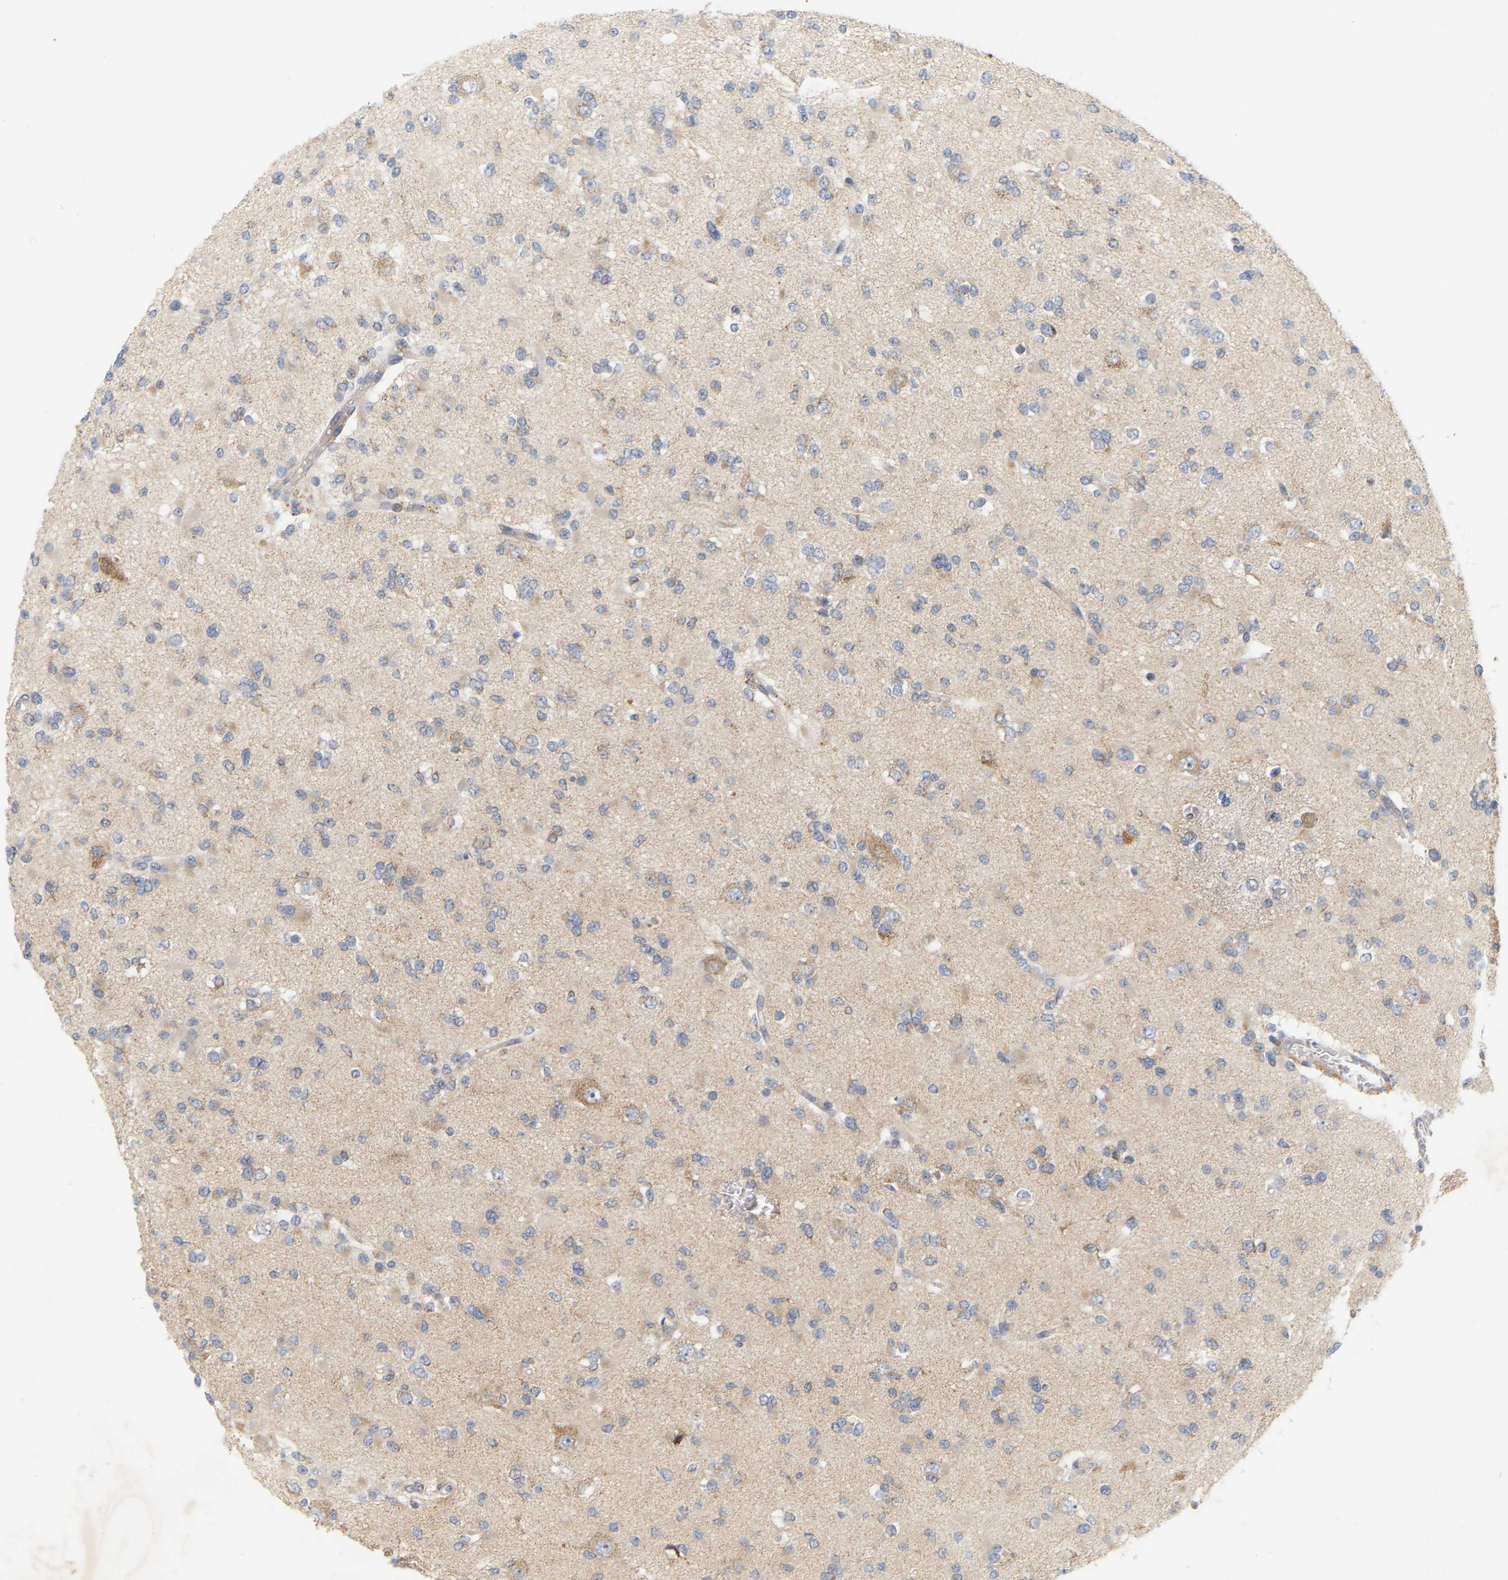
{"staining": {"intensity": "weak", "quantity": "25%-75%", "location": "cytoplasmic/membranous"}, "tissue": "glioma", "cell_type": "Tumor cells", "image_type": "cancer", "snomed": [{"axis": "morphology", "description": "Glioma, malignant, Low grade"}, {"axis": "topography", "description": "Brain"}], "caption": "Immunohistochemical staining of malignant glioma (low-grade) demonstrates low levels of weak cytoplasmic/membranous positivity in approximately 25%-75% of tumor cells.", "gene": "MINDY4", "patient": {"sex": "female", "age": 22}}